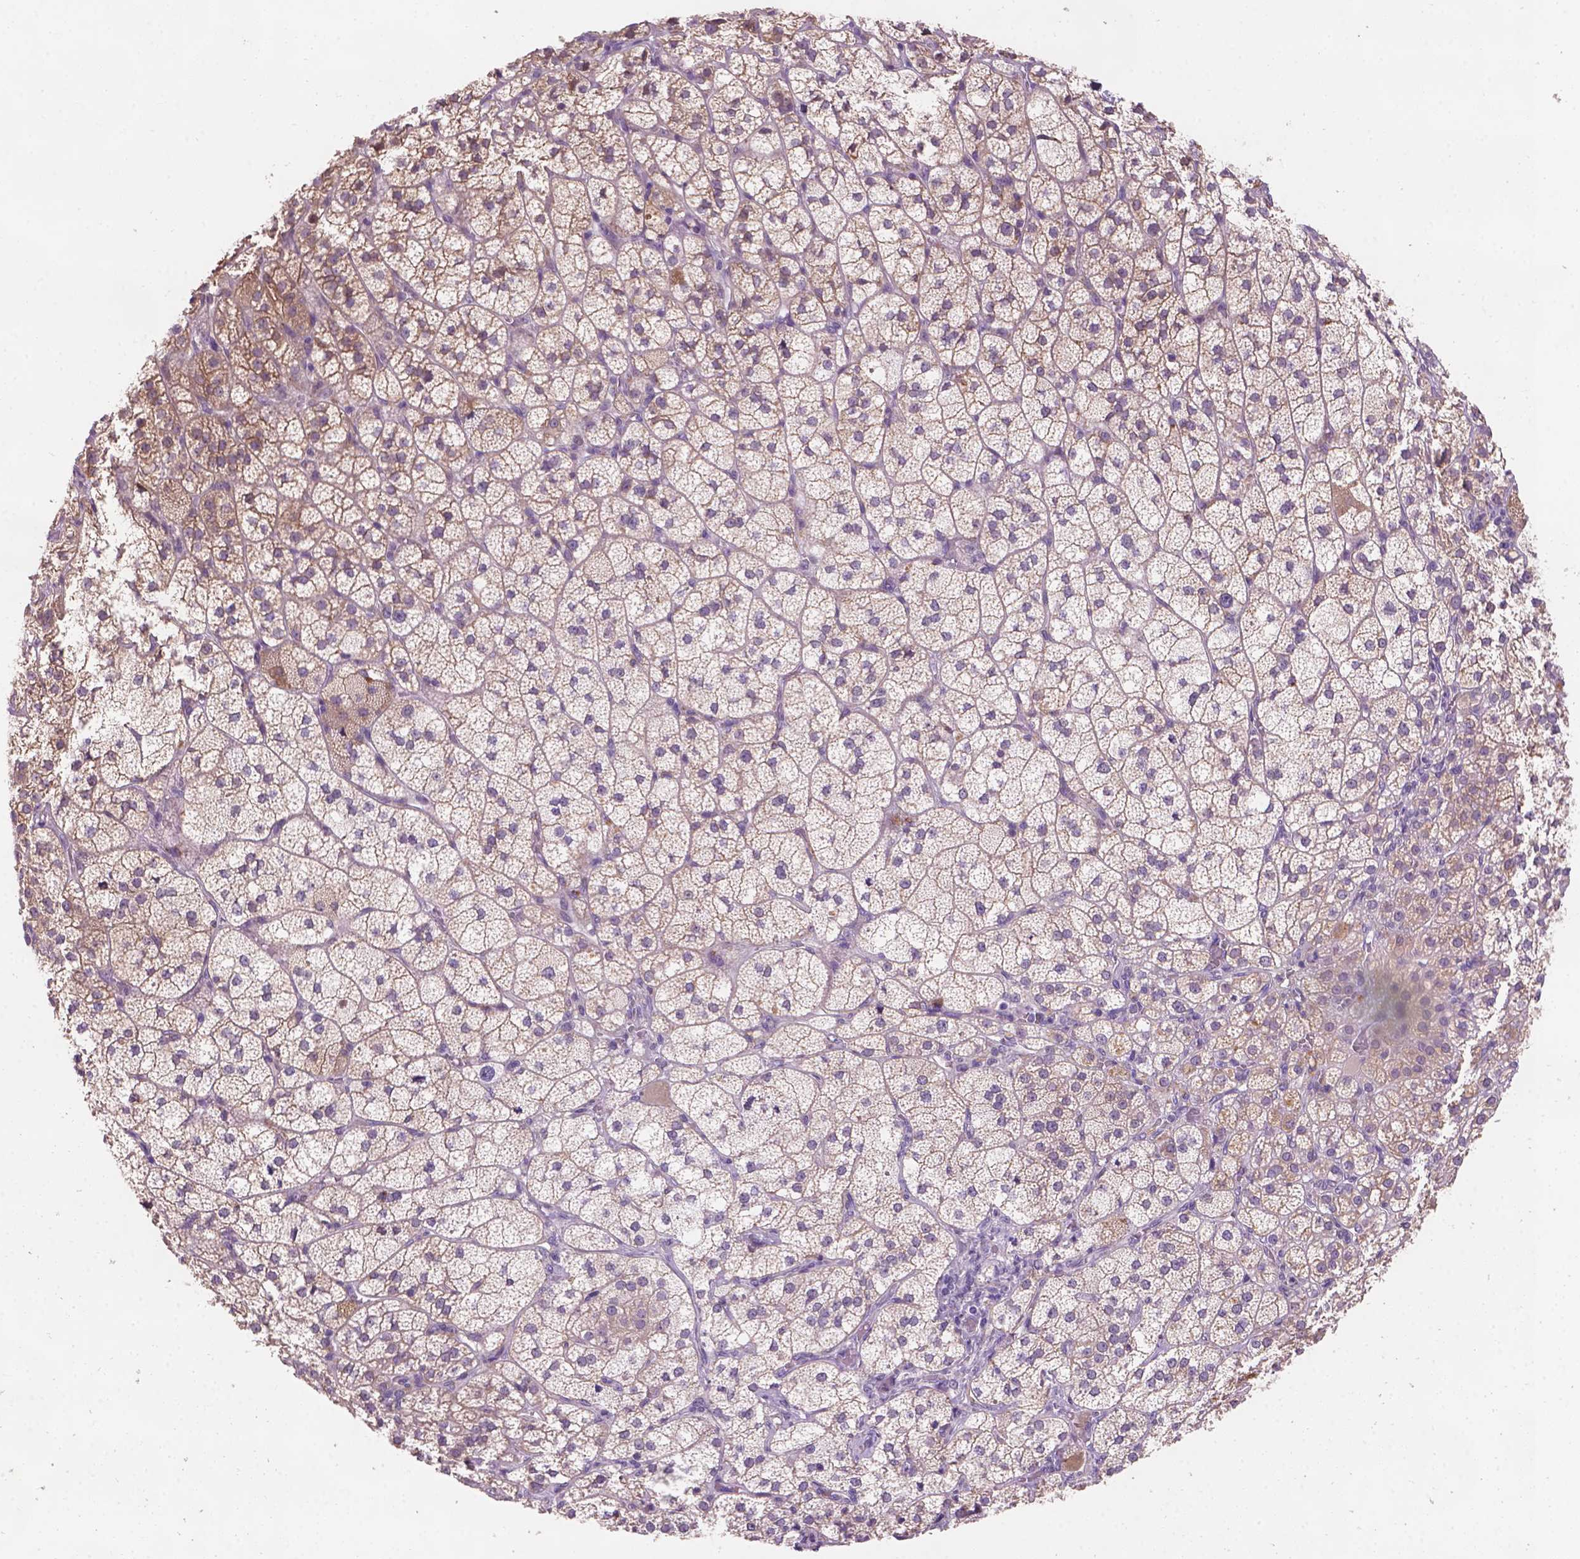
{"staining": {"intensity": "weak", "quantity": "25%-75%", "location": "cytoplasmic/membranous,nuclear"}, "tissue": "adrenal gland", "cell_type": "Glandular cells", "image_type": "normal", "snomed": [{"axis": "morphology", "description": "Normal tissue, NOS"}, {"axis": "topography", "description": "Adrenal gland"}], "caption": "Approximately 25%-75% of glandular cells in benign human adrenal gland exhibit weak cytoplasmic/membranous,nuclear protein staining as visualized by brown immunohistochemical staining.", "gene": "GXYLT2", "patient": {"sex": "female", "age": 60}}